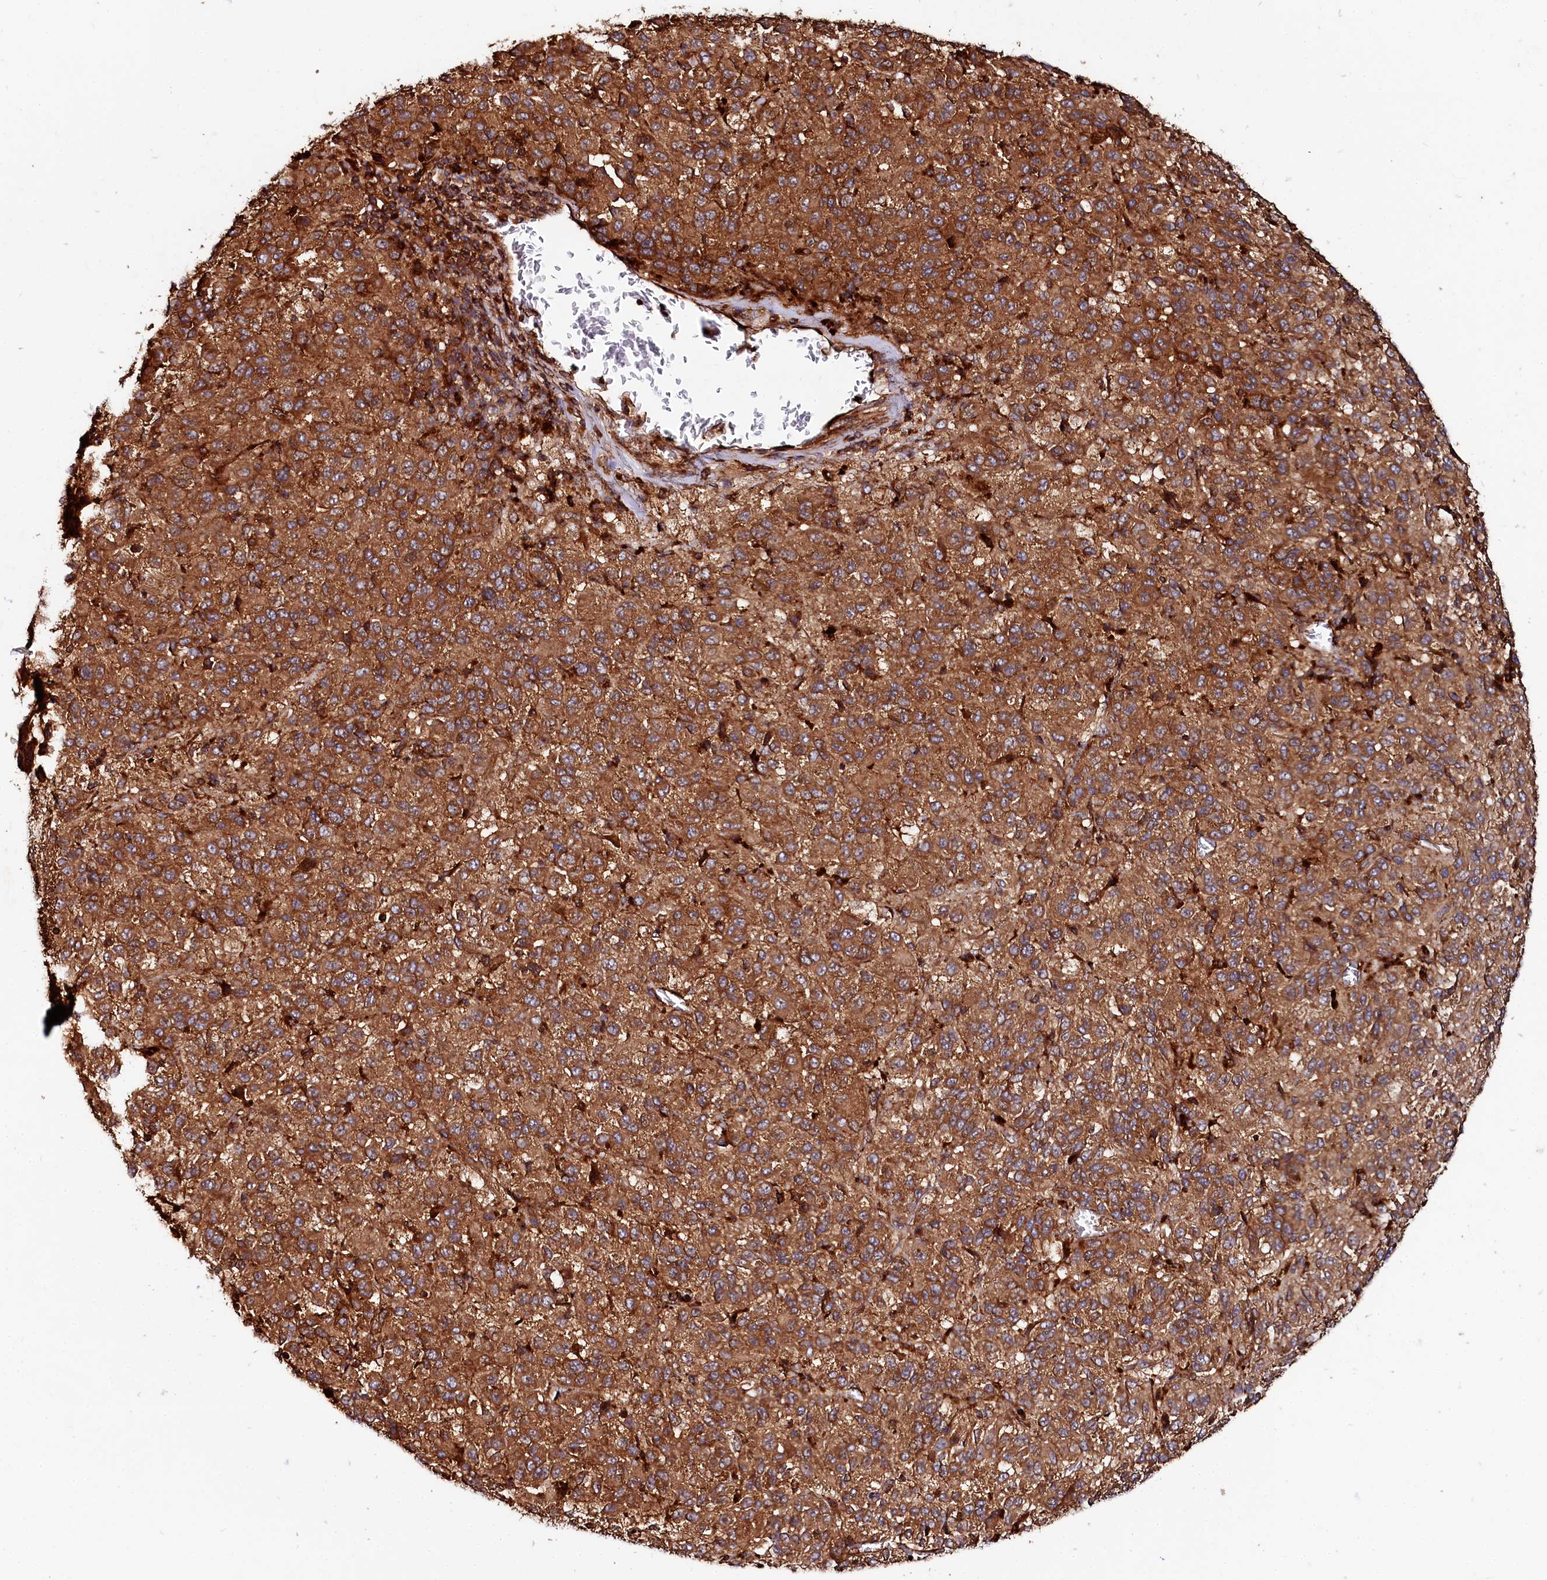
{"staining": {"intensity": "strong", "quantity": ">75%", "location": "cytoplasmic/membranous"}, "tissue": "melanoma", "cell_type": "Tumor cells", "image_type": "cancer", "snomed": [{"axis": "morphology", "description": "Malignant melanoma, Metastatic site"}, {"axis": "topography", "description": "Lung"}], "caption": "Immunohistochemistry of human malignant melanoma (metastatic site) displays high levels of strong cytoplasmic/membranous positivity in approximately >75% of tumor cells. The staining was performed using DAB, with brown indicating positive protein expression. Nuclei are stained blue with hematoxylin.", "gene": "WDR73", "patient": {"sex": "male", "age": 64}}